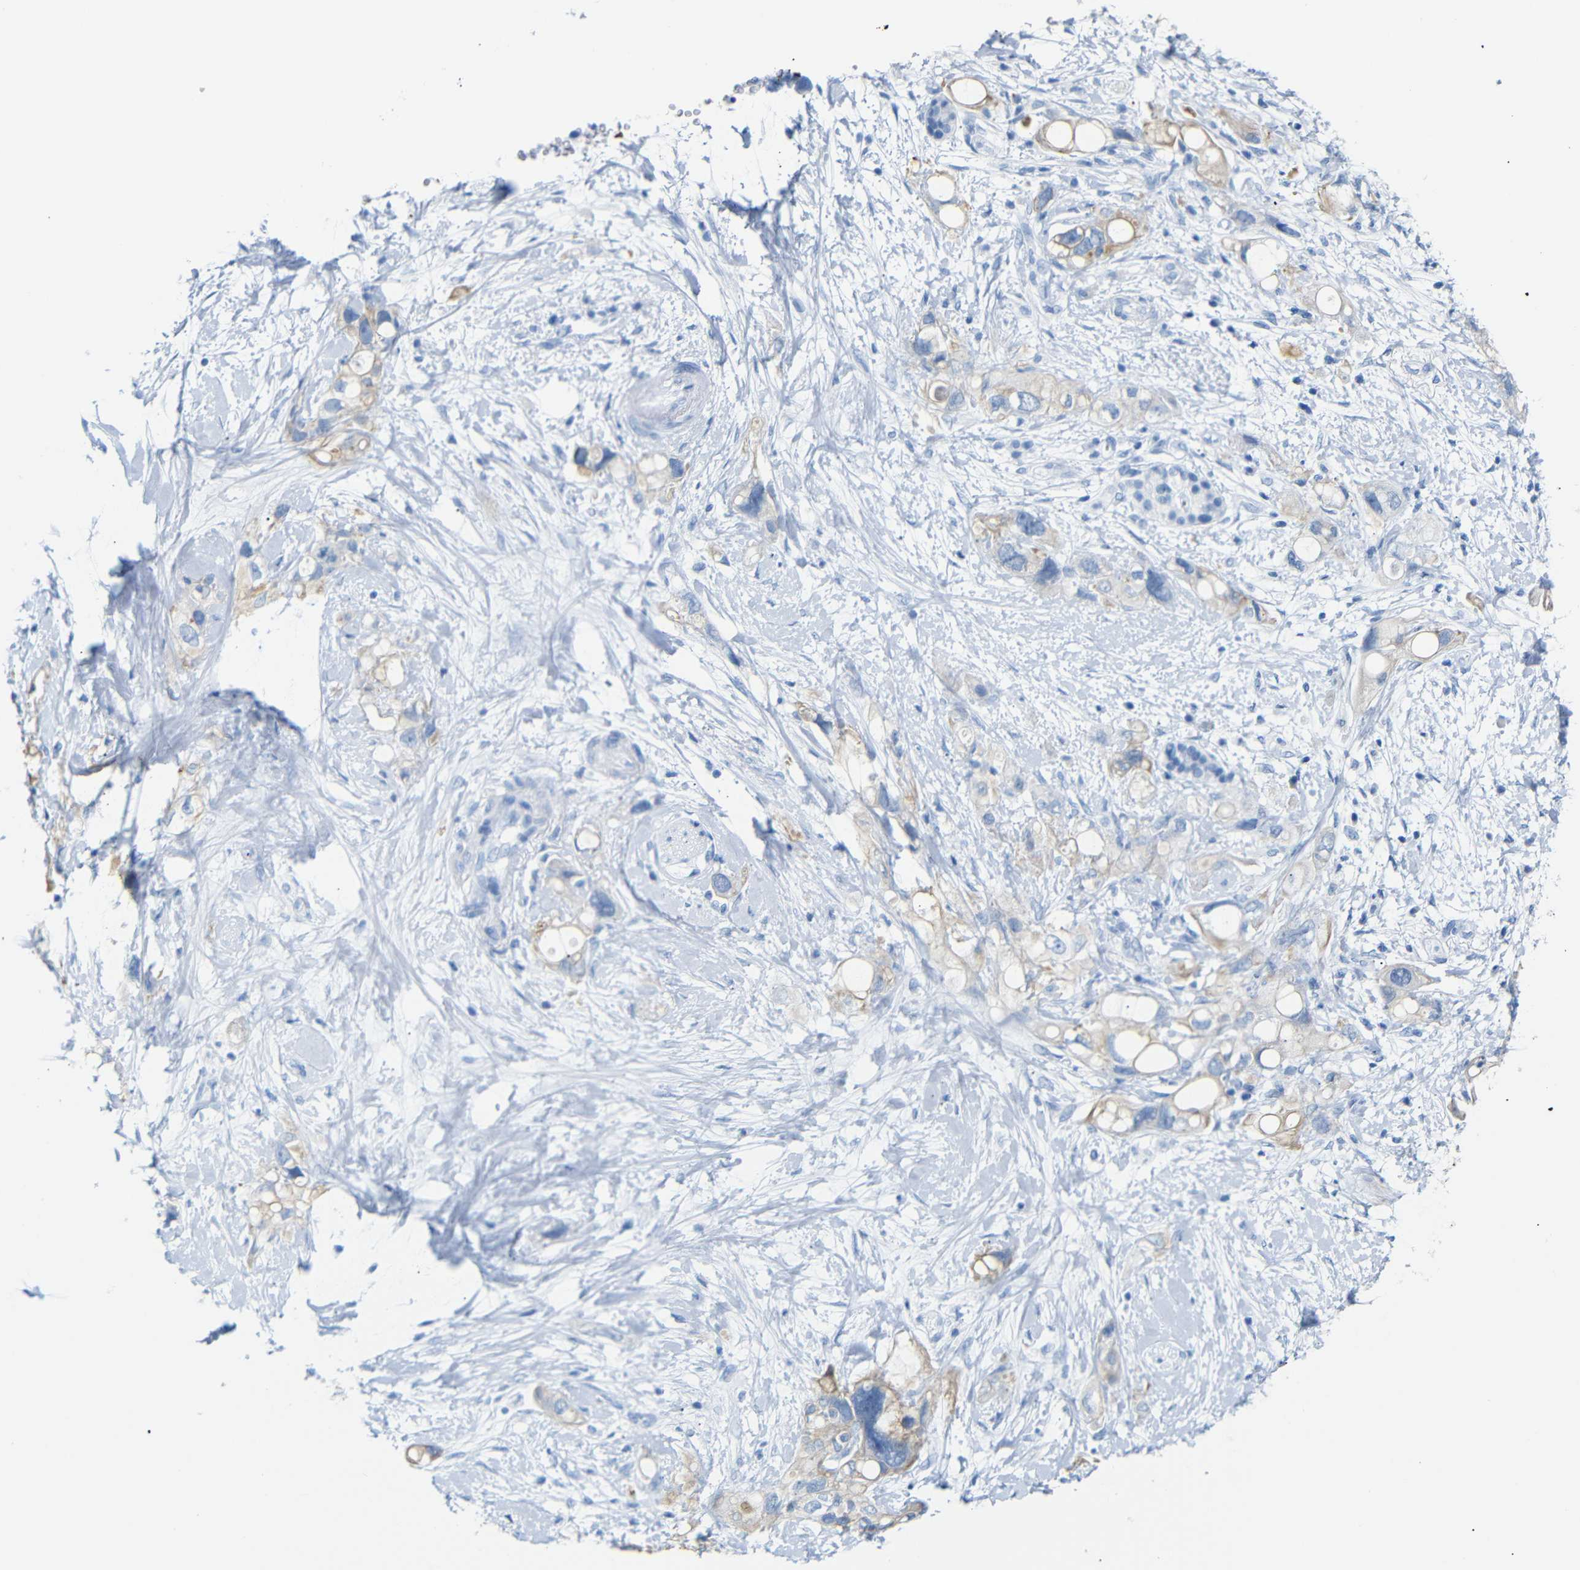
{"staining": {"intensity": "moderate", "quantity": ">75%", "location": "cytoplasmic/membranous"}, "tissue": "pancreatic cancer", "cell_type": "Tumor cells", "image_type": "cancer", "snomed": [{"axis": "morphology", "description": "Adenocarcinoma, NOS"}, {"axis": "topography", "description": "Pancreas"}], "caption": "This image shows immunohistochemistry (IHC) staining of pancreatic adenocarcinoma, with medium moderate cytoplasmic/membranous expression in approximately >75% of tumor cells.", "gene": "DYNAP", "patient": {"sex": "female", "age": 56}}